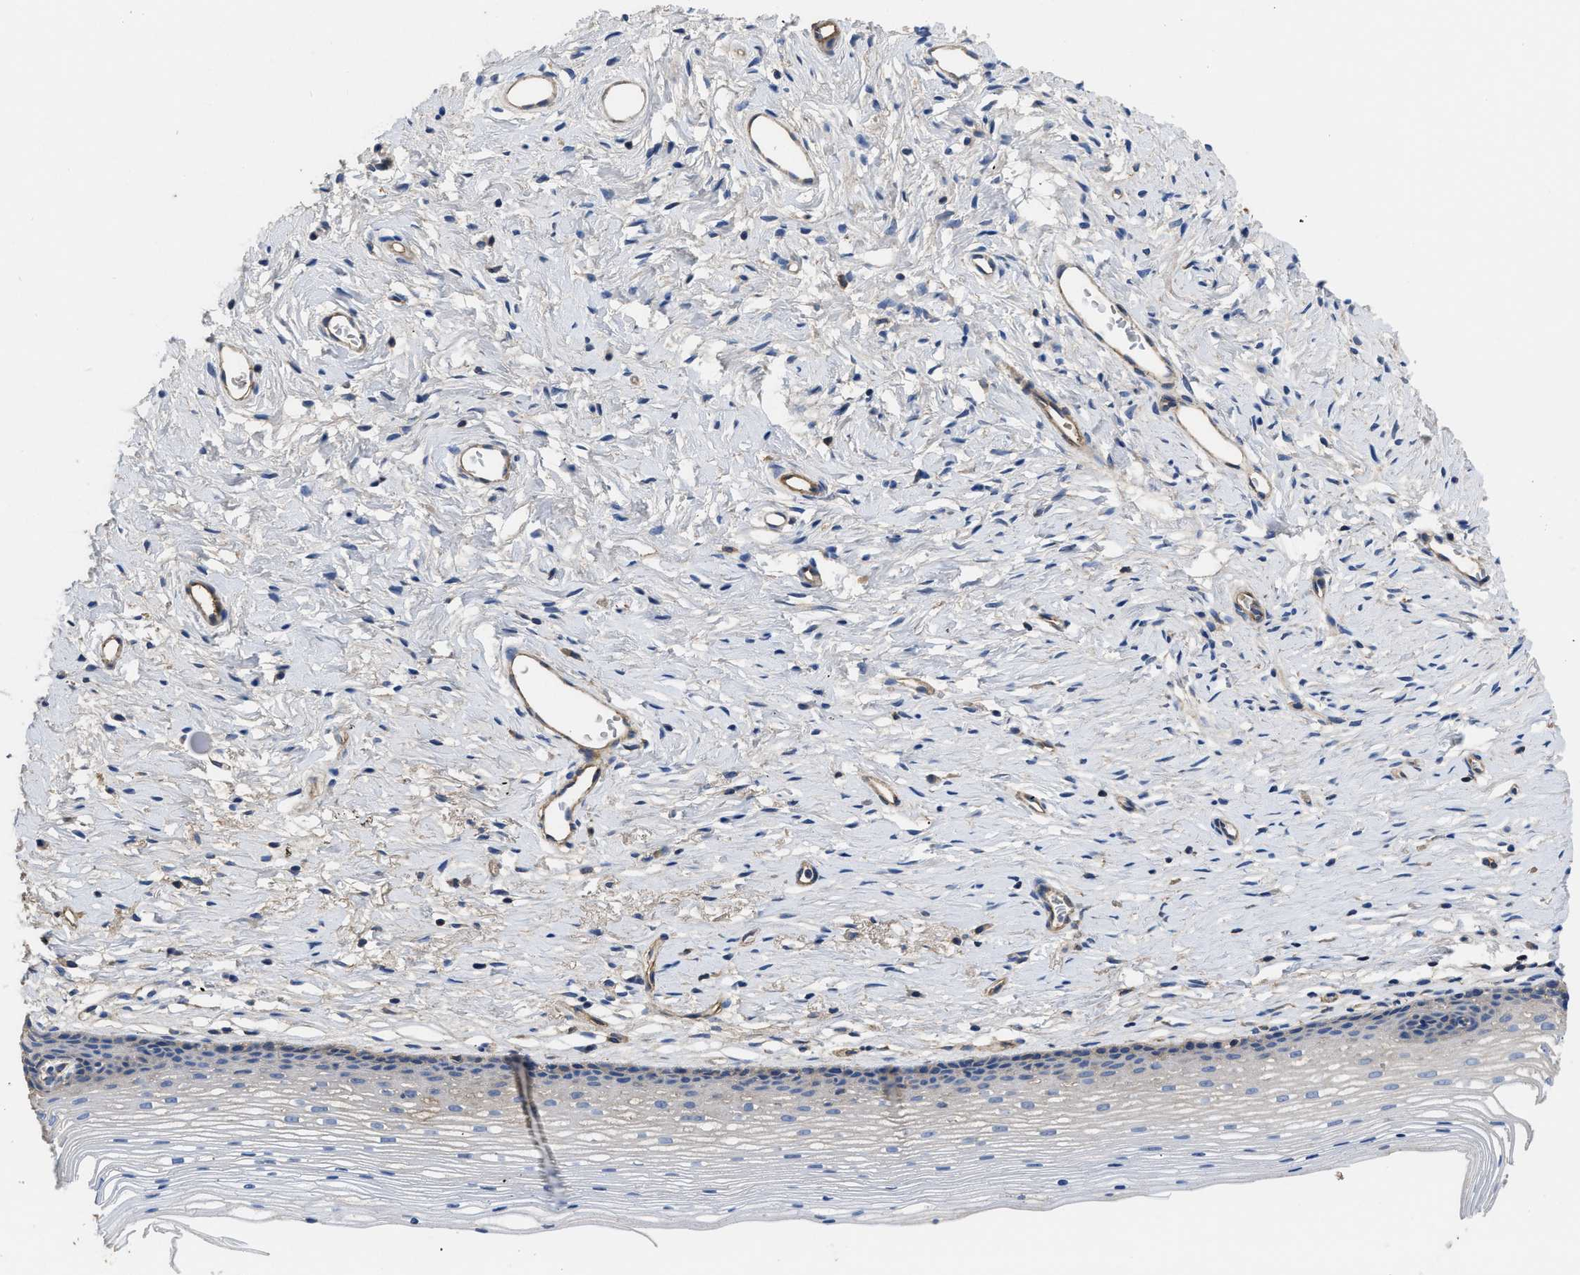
{"staining": {"intensity": "negative", "quantity": "none", "location": "none"}, "tissue": "cervix", "cell_type": "Glandular cells", "image_type": "normal", "snomed": [{"axis": "morphology", "description": "Normal tissue, NOS"}, {"axis": "topography", "description": "Cervix"}], "caption": "Histopathology image shows no protein staining in glandular cells of benign cervix.", "gene": "USP4", "patient": {"sex": "female", "age": 77}}